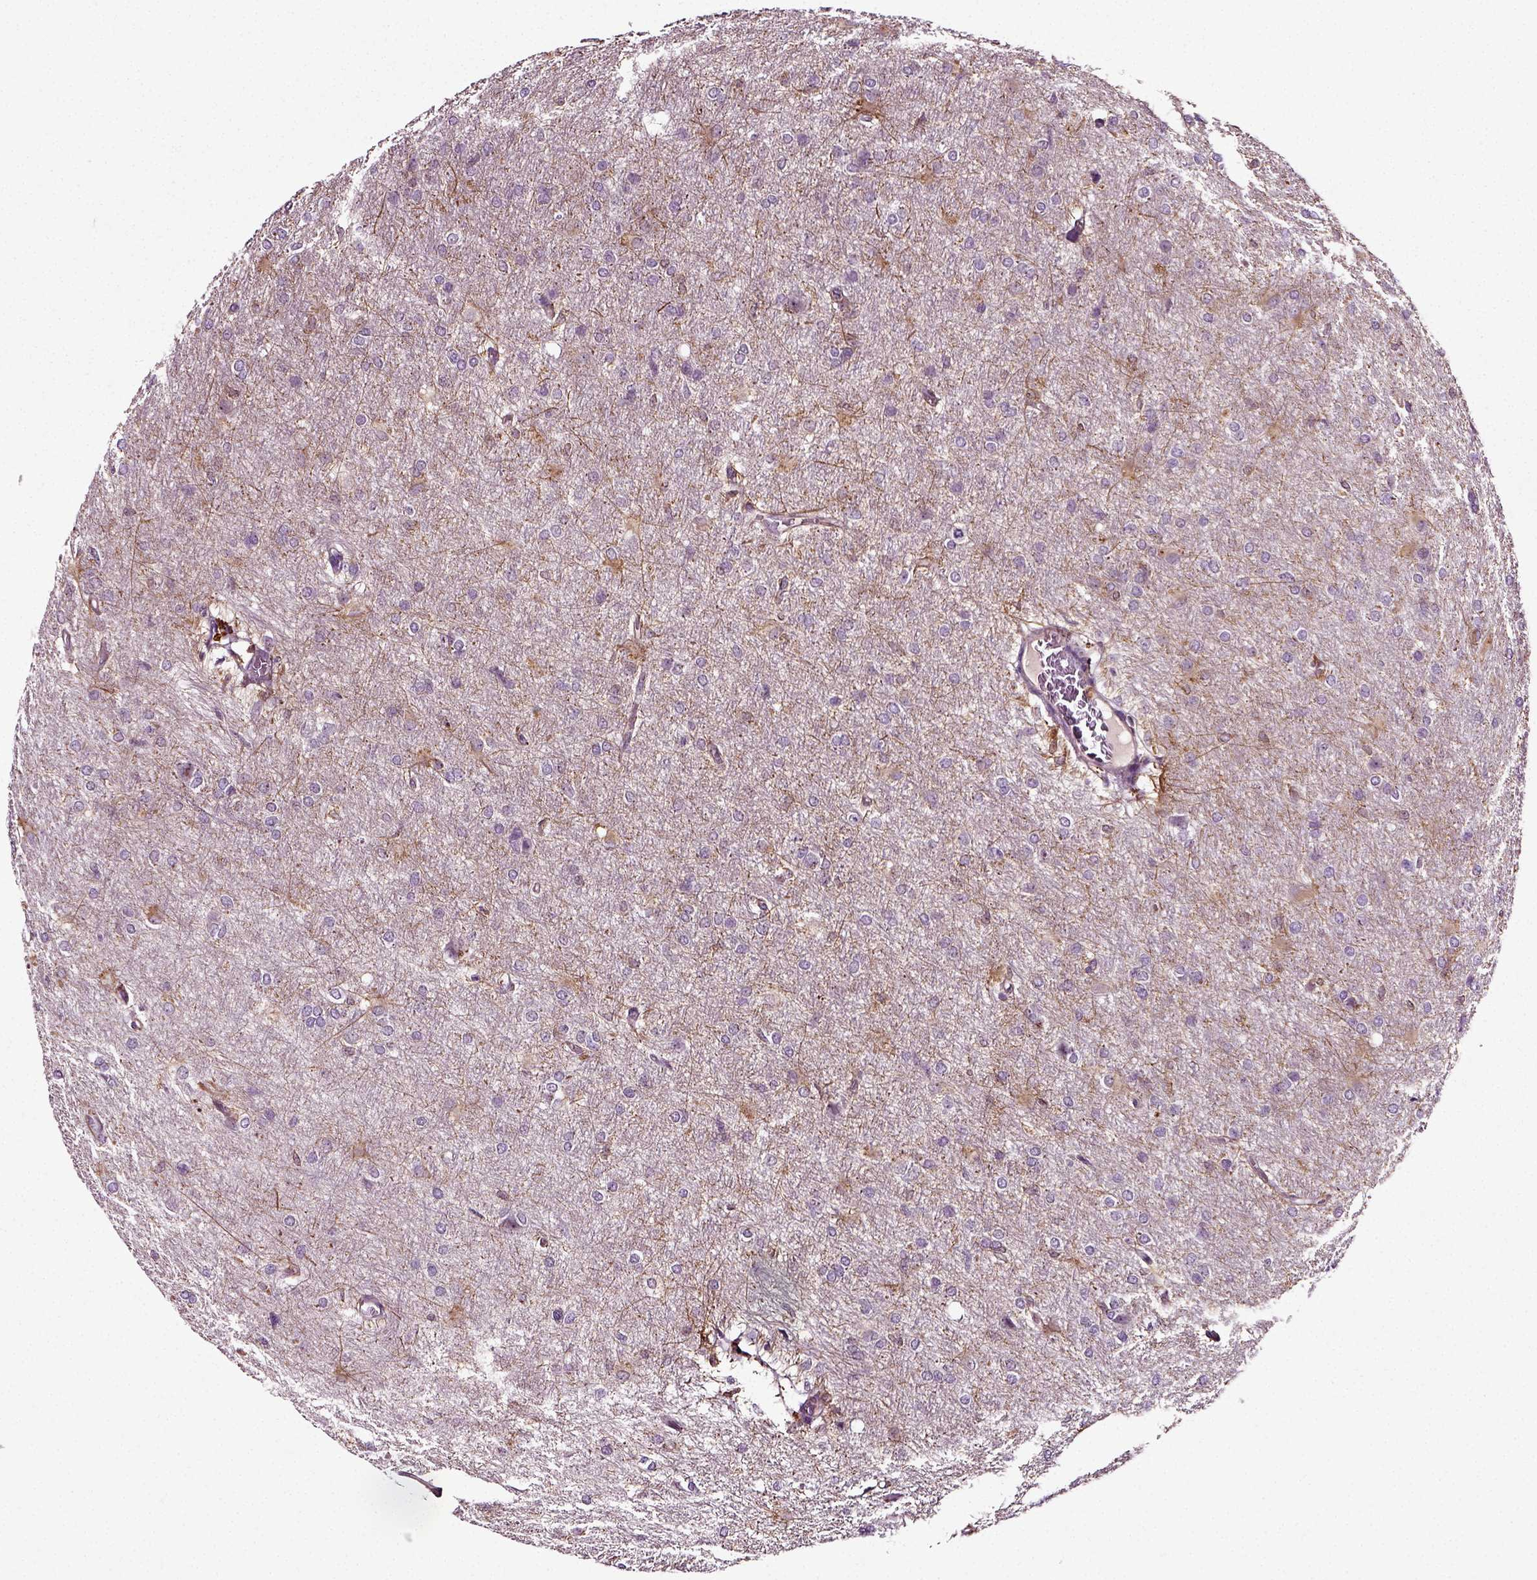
{"staining": {"intensity": "negative", "quantity": "none", "location": "none"}, "tissue": "glioma", "cell_type": "Tumor cells", "image_type": "cancer", "snomed": [{"axis": "morphology", "description": "Glioma, malignant, High grade"}, {"axis": "topography", "description": "Brain"}], "caption": "This image is of glioma stained with immunohistochemistry to label a protein in brown with the nuclei are counter-stained blue. There is no staining in tumor cells.", "gene": "RHOF", "patient": {"sex": "male", "age": 68}}